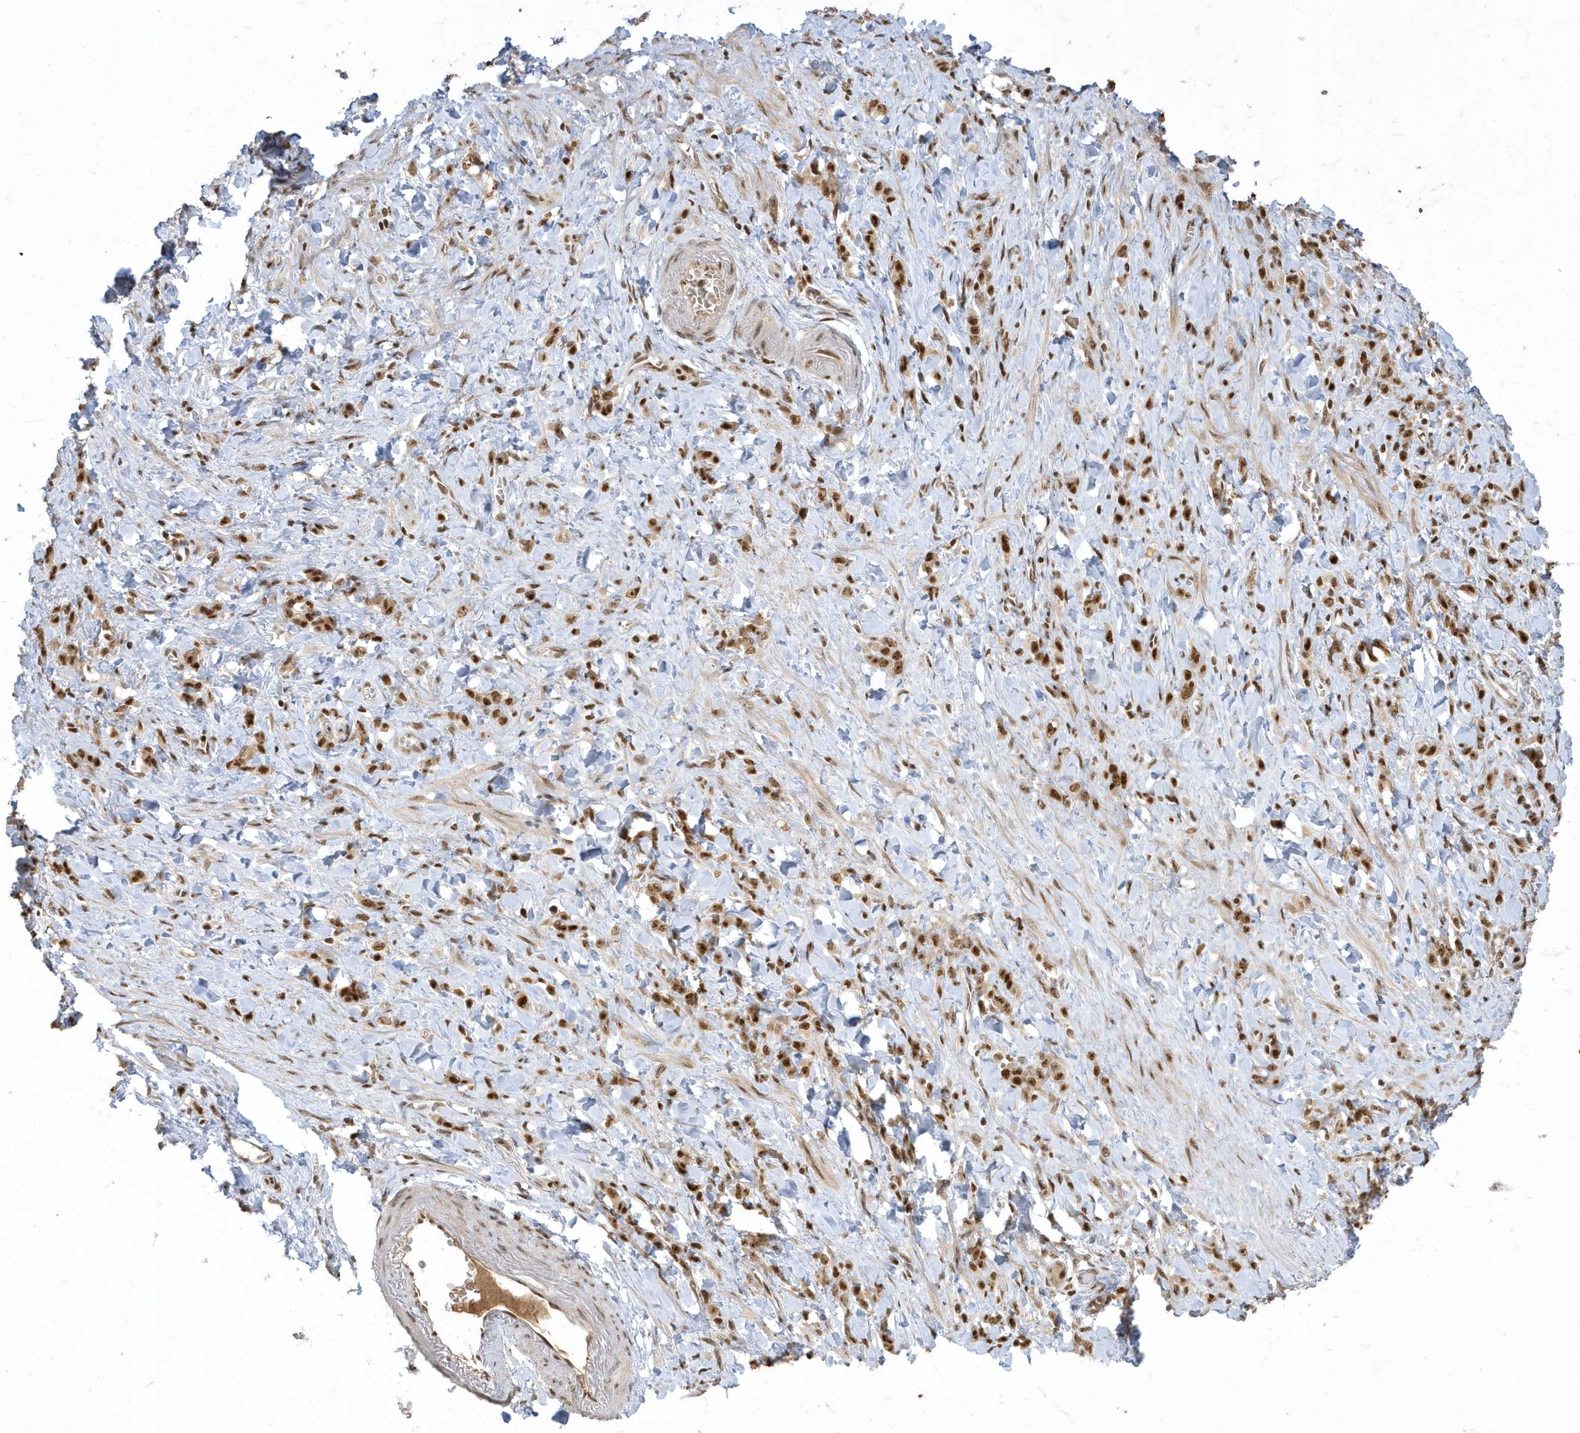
{"staining": {"intensity": "strong", "quantity": ">75%", "location": "nuclear"}, "tissue": "stomach cancer", "cell_type": "Tumor cells", "image_type": "cancer", "snomed": [{"axis": "morphology", "description": "Normal tissue, NOS"}, {"axis": "morphology", "description": "Adenocarcinoma, NOS"}, {"axis": "topography", "description": "Stomach"}], "caption": "High-power microscopy captured an immunohistochemistry photomicrograph of stomach cancer, revealing strong nuclear expression in approximately >75% of tumor cells. (DAB (3,3'-diaminobenzidine) IHC with brightfield microscopy, high magnification).", "gene": "PPIL2", "patient": {"sex": "male", "age": 82}}